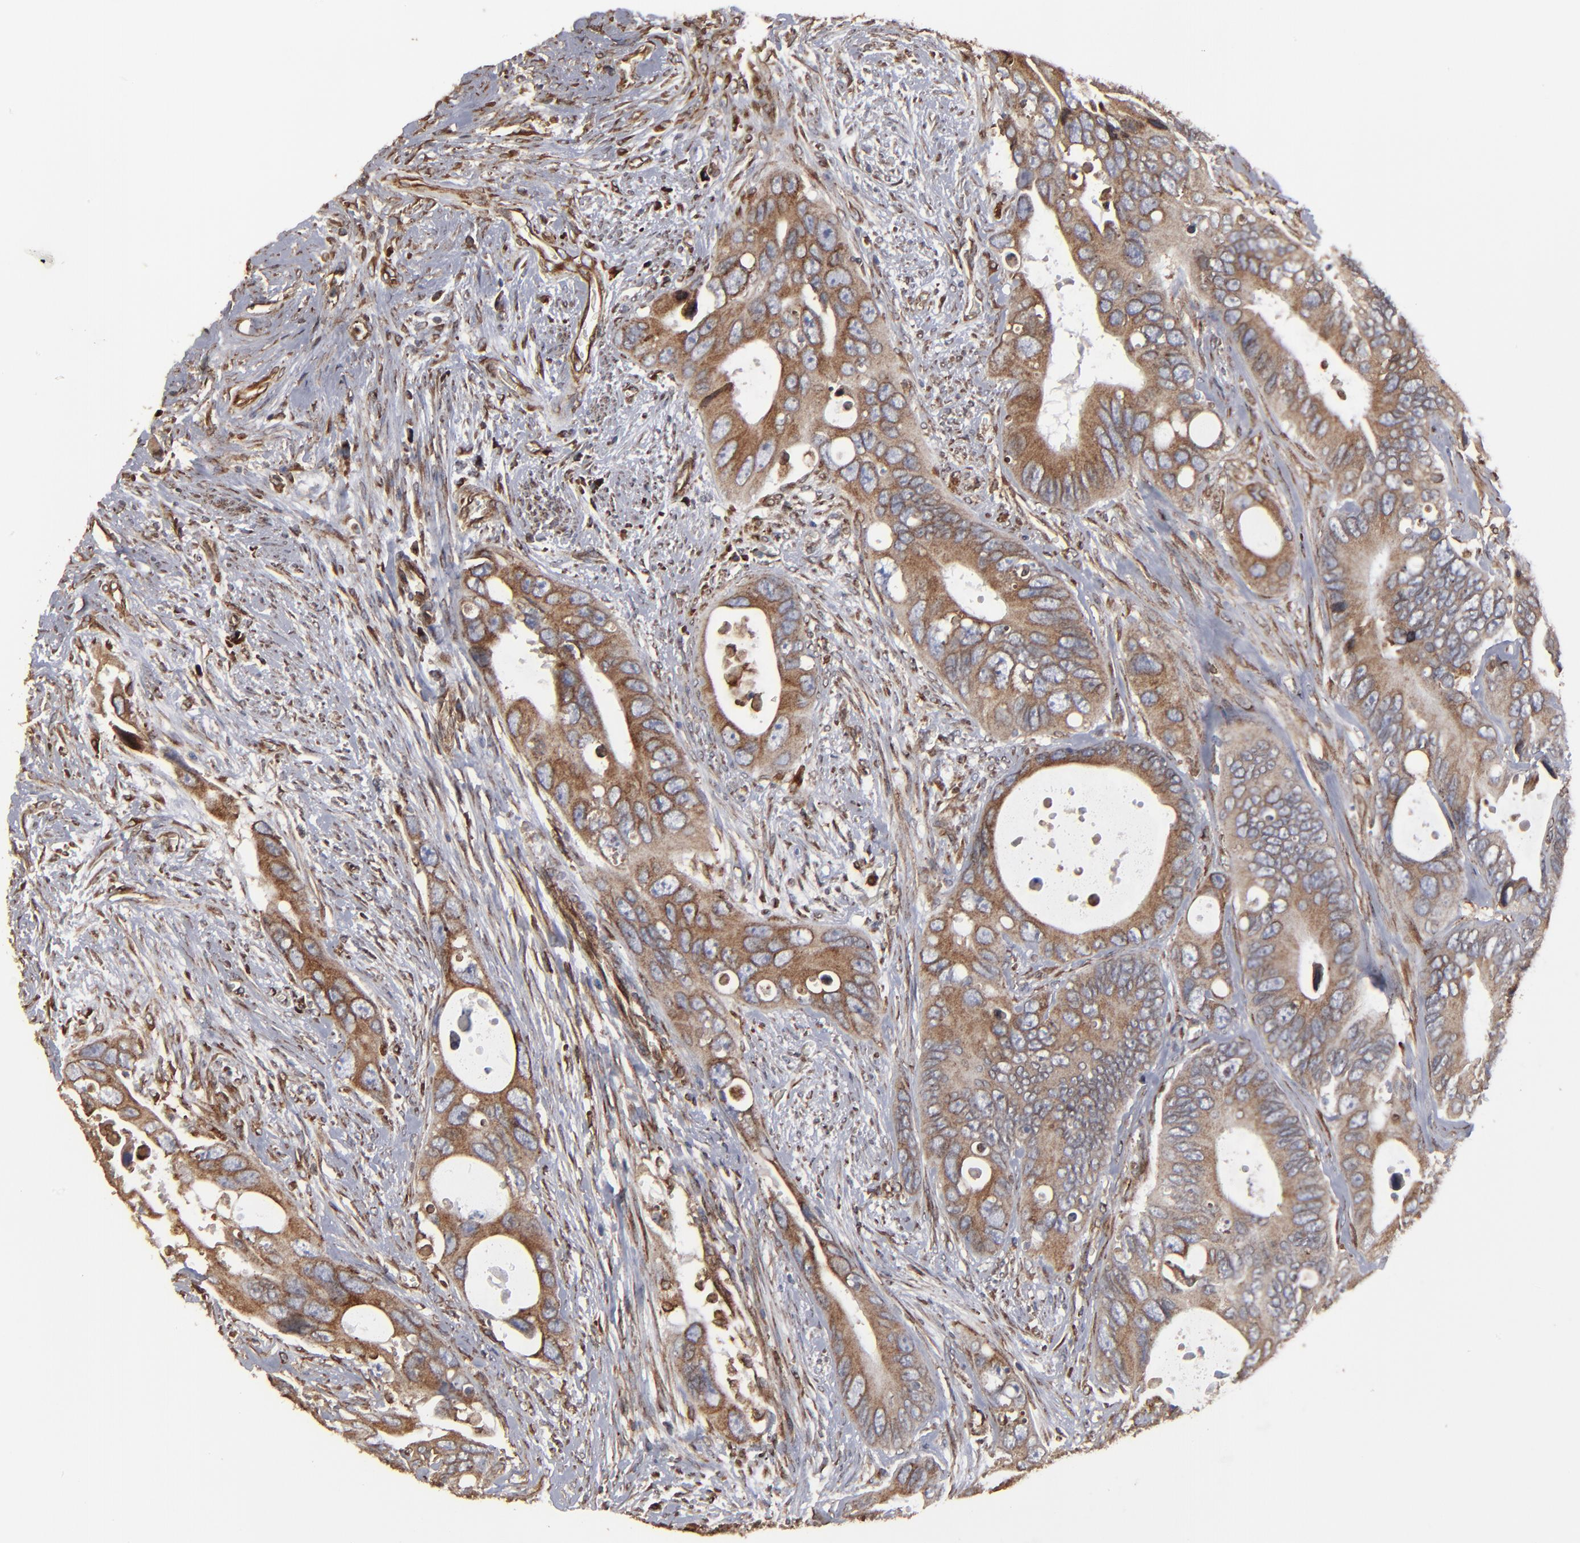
{"staining": {"intensity": "moderate", "quantity": ">75%", "location": "cytoplasmic/membranous"}, "tissue": "colorectal cancer", "cell_type": "Tumor cells", "image_type": "cancer", "snomed": [{"axis": "morphology", "description": "Adenocarcinoma, NOS"}, {"axis": "topography", "description": "Rectum"}], "caption": "The micrograph exhibits staining of colorectal cancer, revealing moderate cytoplasmic/membranous protein staining (brown color) within tumor cells.", "gene": "CNIH1", "patient": {"sex": "male", "age": 70}}